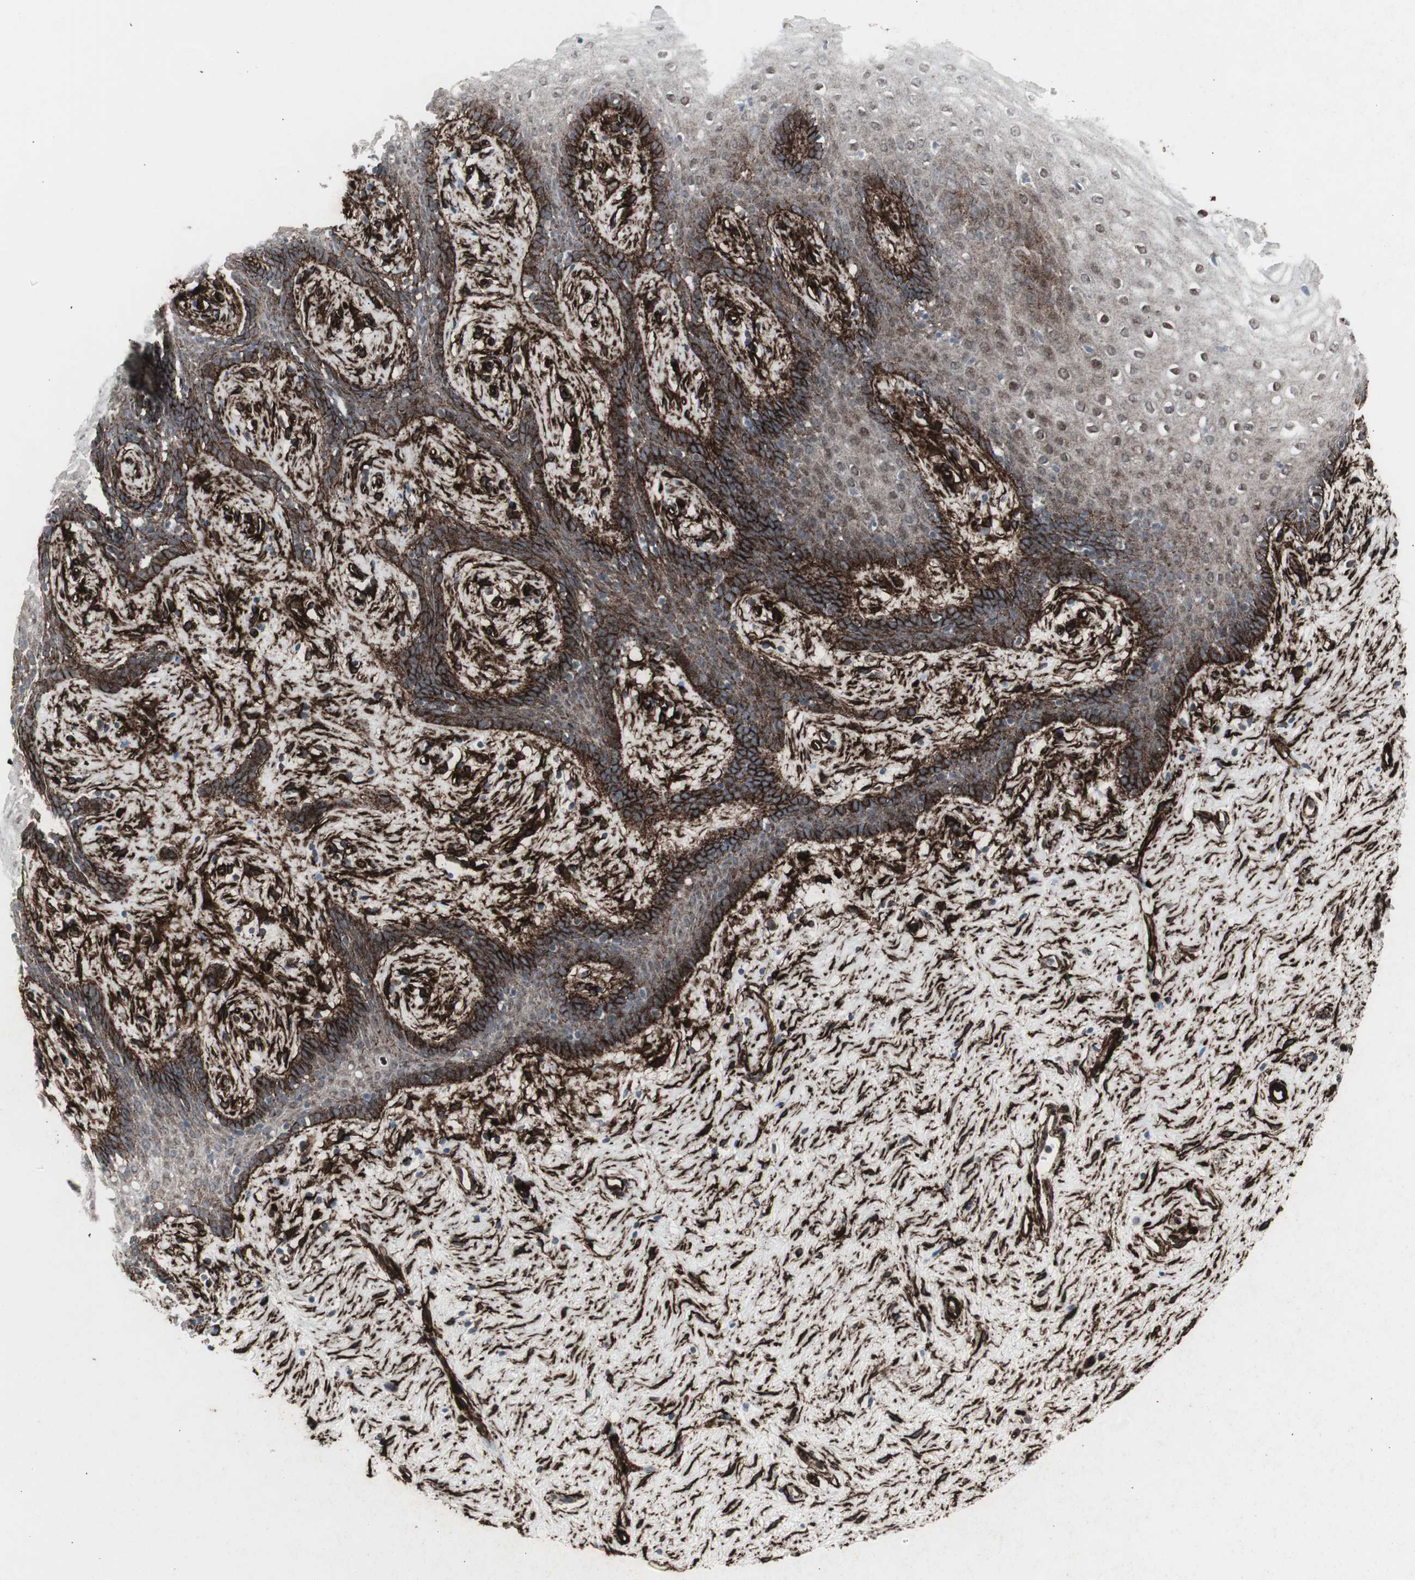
{"staining": {"intensity": "strong", "quantity": "25%-75%", "location": "cytoplasmic/membranous,nuclear"}, "tissue": "vagina", "cell_type": "Squamous epithelial cells", "image_type": "normal", "snomed": [{"axis": "morphology", "description": "Normal tissue, NOS"}, {"axis": "topography", "description": "Vagina"}], "caption": "This micrograph demonstrates IHC staining of normal vagina, with high strong cytoplasmic/membranous,nuclear staining in approximately 25%-75% of squamous epithelial cells.", "gene": "PDGFA", "patient": {"sex": "female", "age": 44}}